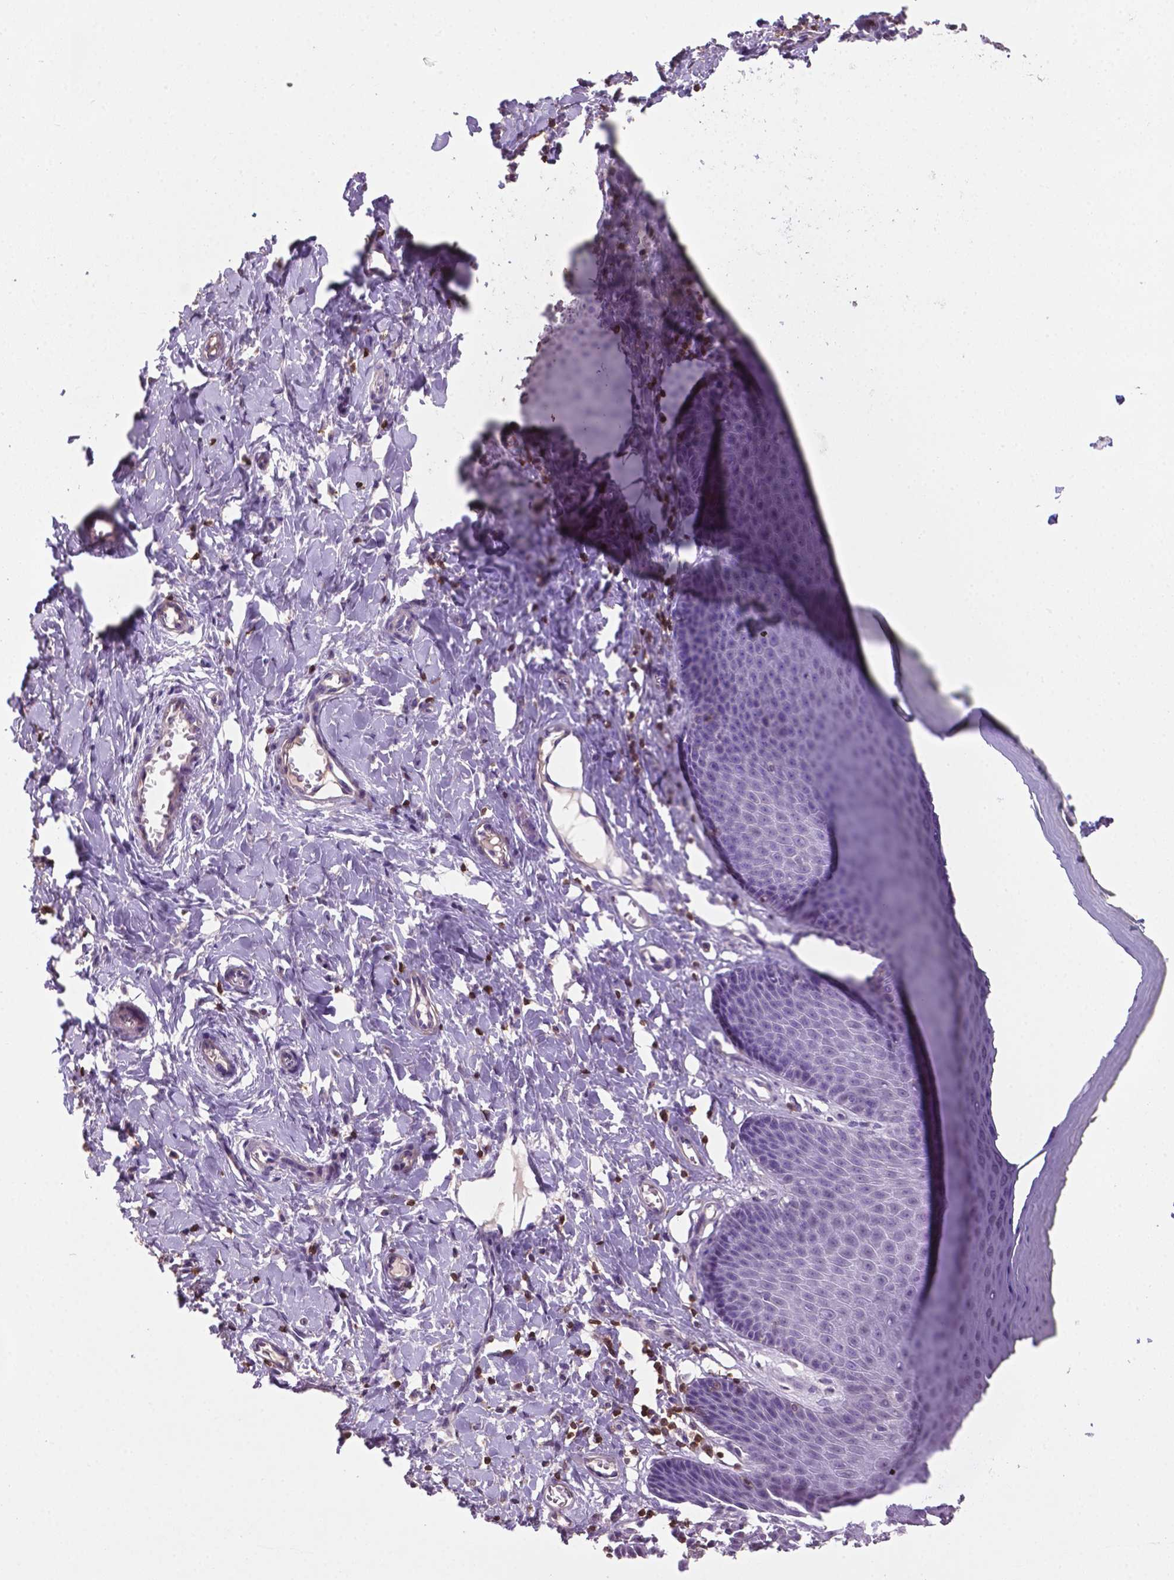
{"staining": {"intensity": "negative", "quantity": "none", "location": "none"}, "tissue": "vagina", "cell_type": "Squamous epithelial cells", "image_type": "normal", "snomed": [{"axis": "morphology", "description": "Normal tissue, NOS"}, {"axis": "topography", "description": "Vagina"}], "caption": "Squamous epithelial cells show no significant protein staining in normal vagina. (Immunohistochemistry, brightfield microscopy, high magnification).", "gene": "TBC1D10C", "patient": {"sex": "female", "age": 83}}